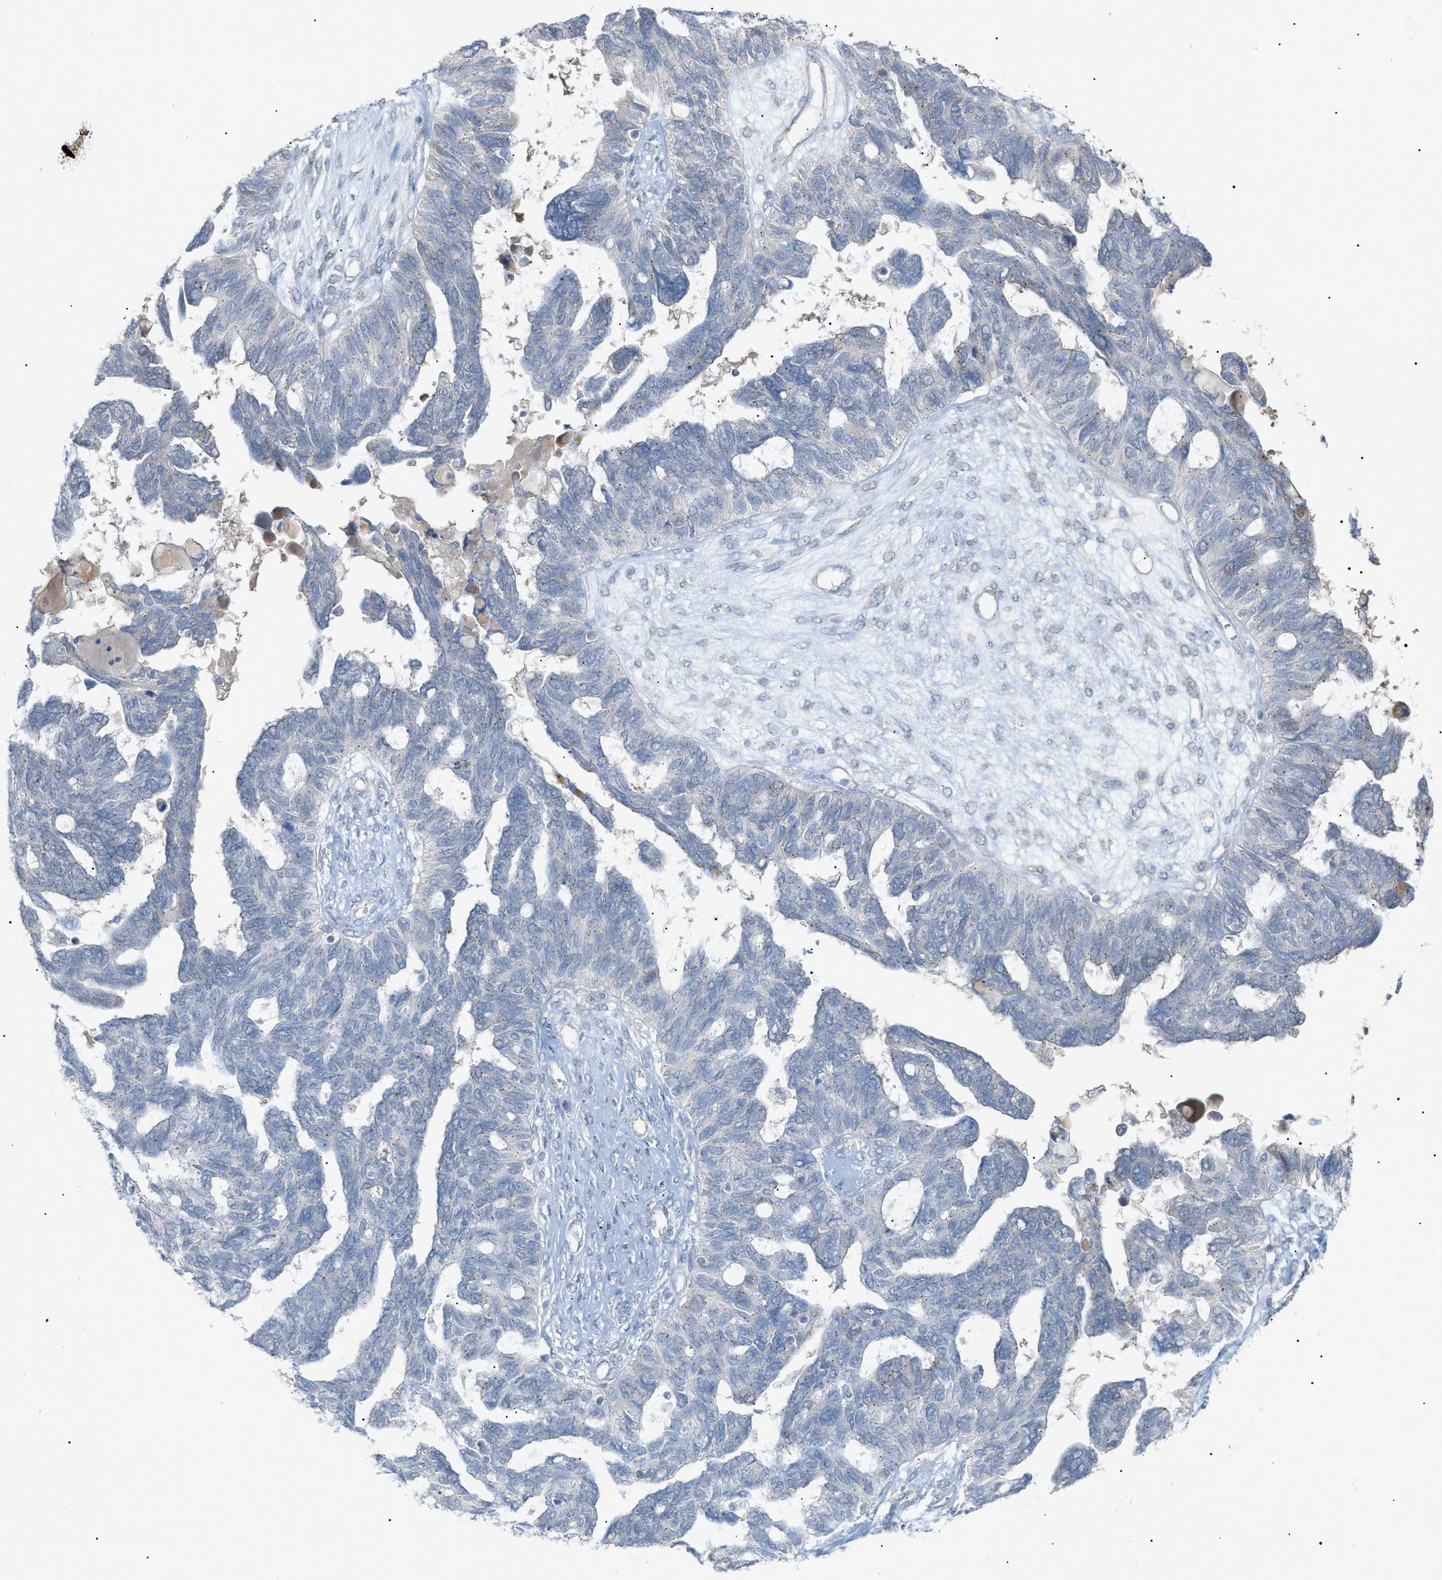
{"staining": {"intensity": "negative", "quantity": "none", "location": "none"}, "tissue": "ovarian cancer", "cell_type": "Tumor cells", "image_type": "cancer", "snomed": [{"axis": "morphology", "description": "Cystadenocarcinoma, serous, NOS"}, {"axis": "topography", "description": "Ovary"}], "caption": "Protein analysis of serous cystadenocarcinoma (ovarian) exhibits no significant expression in tumor cells.", "gene": "SLC25A31", "patient": {"sex": "female", "age": 79}}